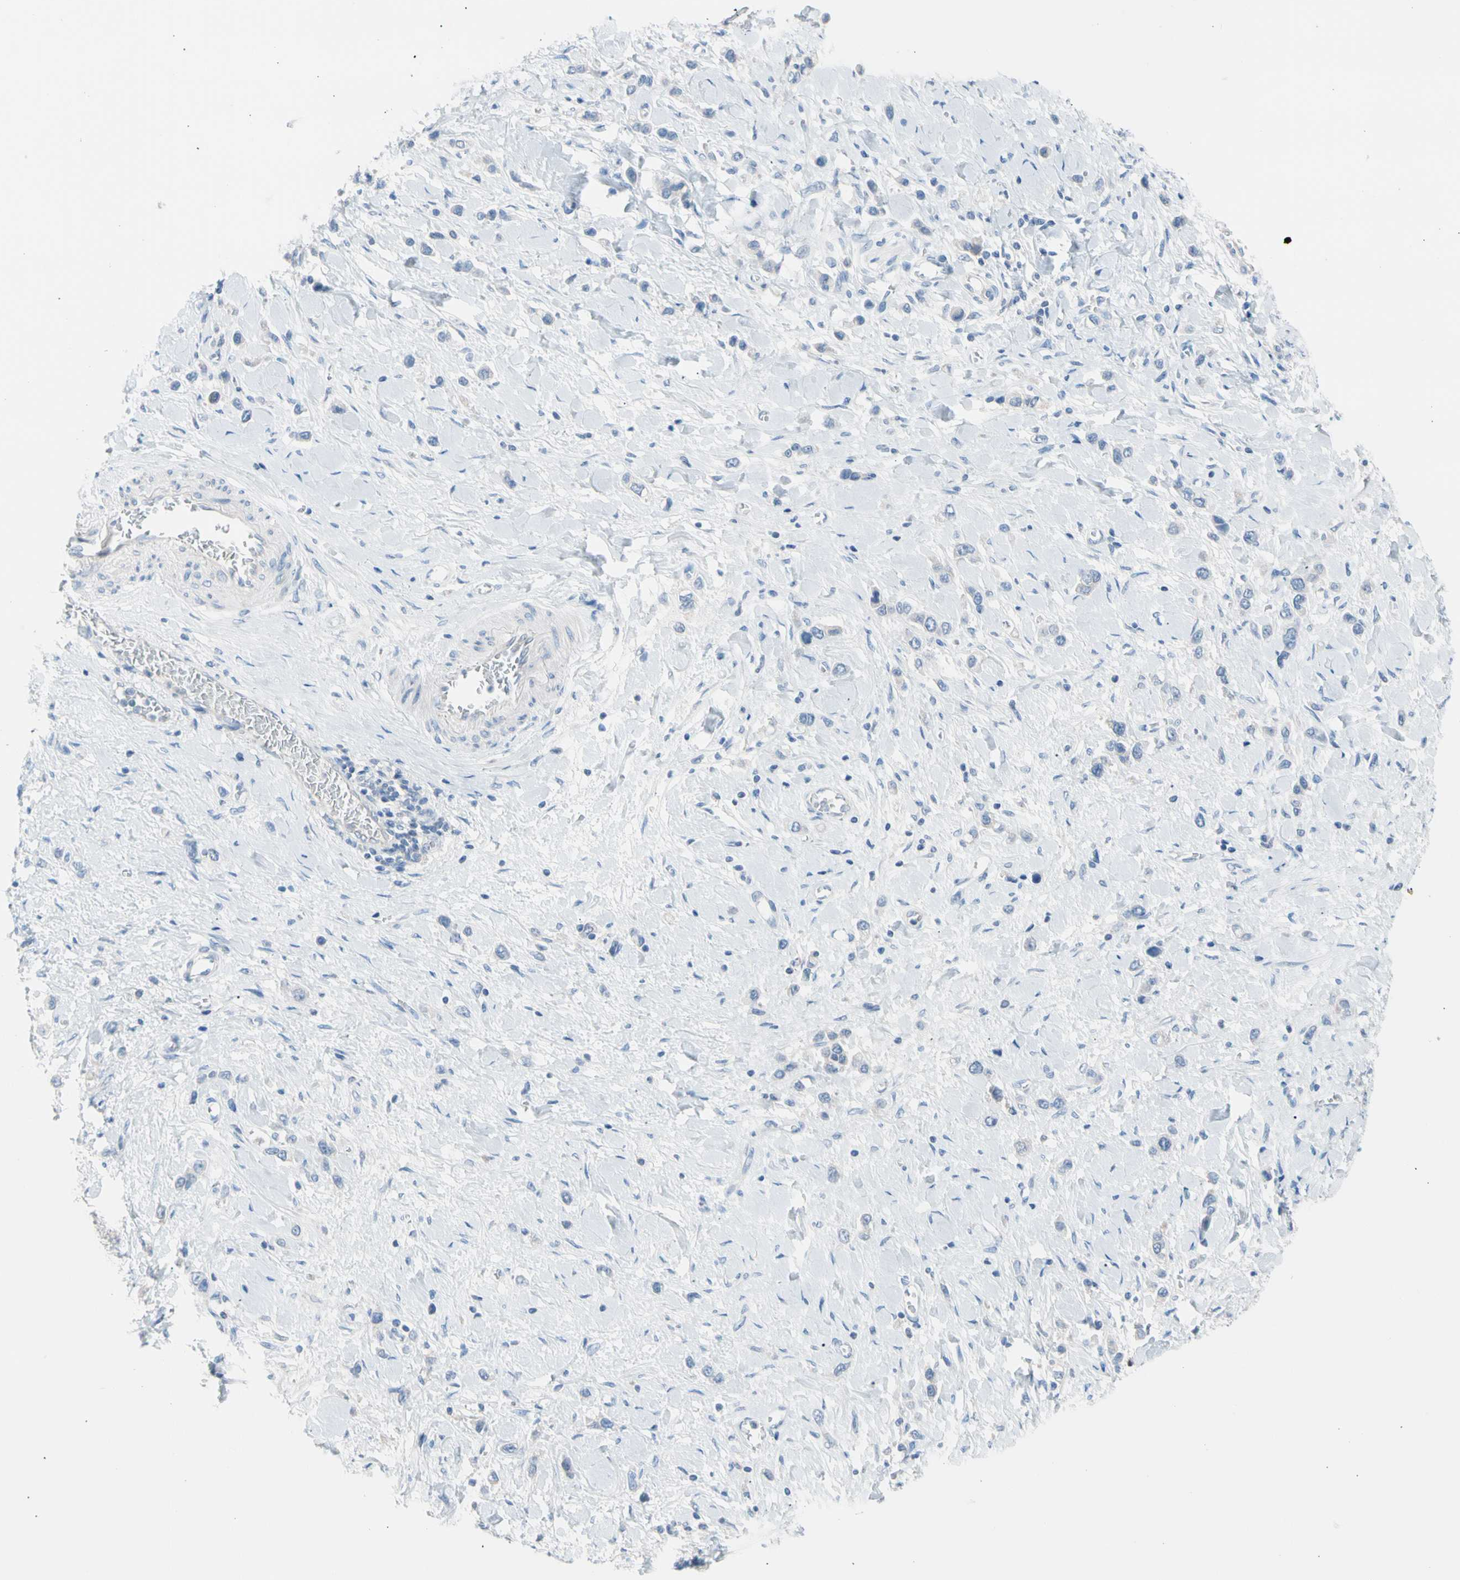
{"staining": {"intensity": "negative", "quantity": "none", "location": "none"}, "tissue": "stomach cancer", "cell_type": "Tumor cells", "image_type": "cancer", "snomed": [{"axis": "morphology", "description": "Normal tissue, NOS"}, {"axis": "morphology", "description": "Adenocarcinoma, NOS"}, {"axis": "topography", "description": "Stomach, upper"}, {"axis": "topography", "description": "Stomach"}], "caption": "A histopathology image of human stomach cancer (adenocarcinoma) is negative for staining in tumor cells.", "gene": "CASQ1", "patient": {"sex": "female", "age": 65}}